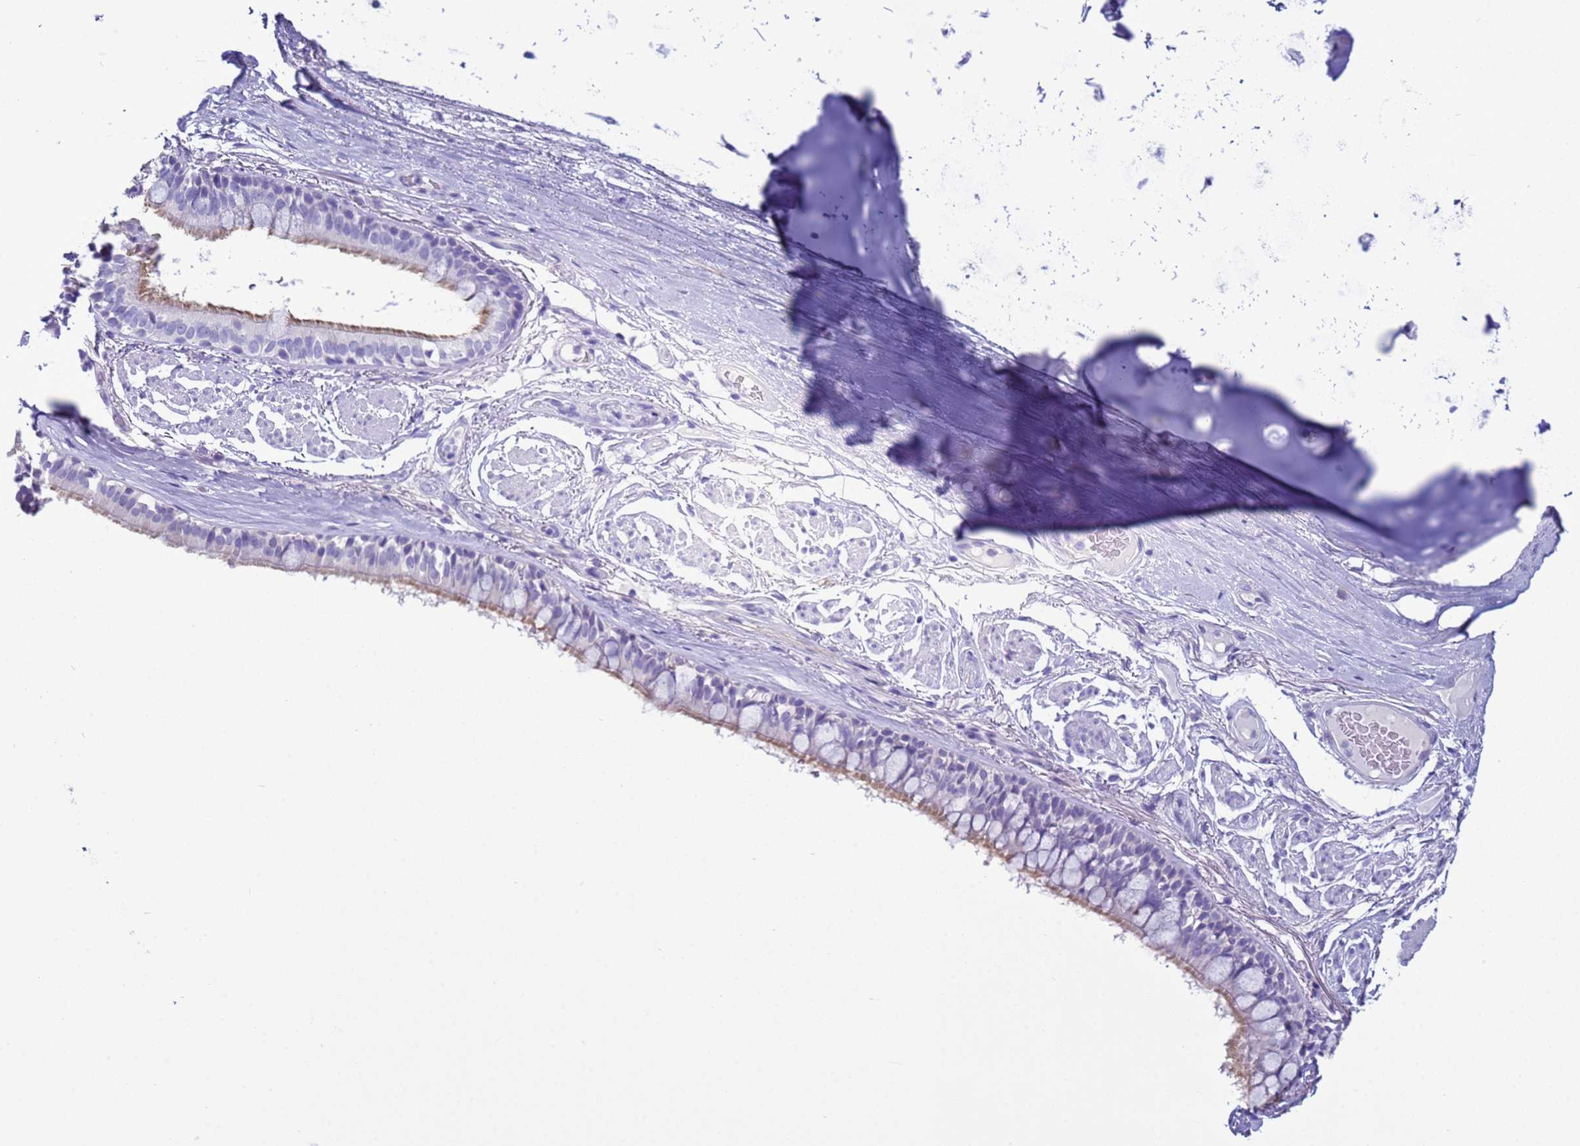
{"staining": {"intensity": "moderate", "quantity": "25%-75%", "location": "cytoplasmic/membranous"}, "tissue": "bronchus", "cell_type": "Respiratory epithelial cells", "image_type": "normal", "snomed": [{"axis": "morphology", "description": "Normal tissue, NOS"}, {"axis": "topography", "description": "Bronchus"}], "caption": "Bronchus stained with a brown dye exhibits moderate cytoplasmic/membranous positive expression in about 25%-75% of respiratory epithelial cells.", "gene": "CST1", "patient": {"sex": "male", "age": 70}}